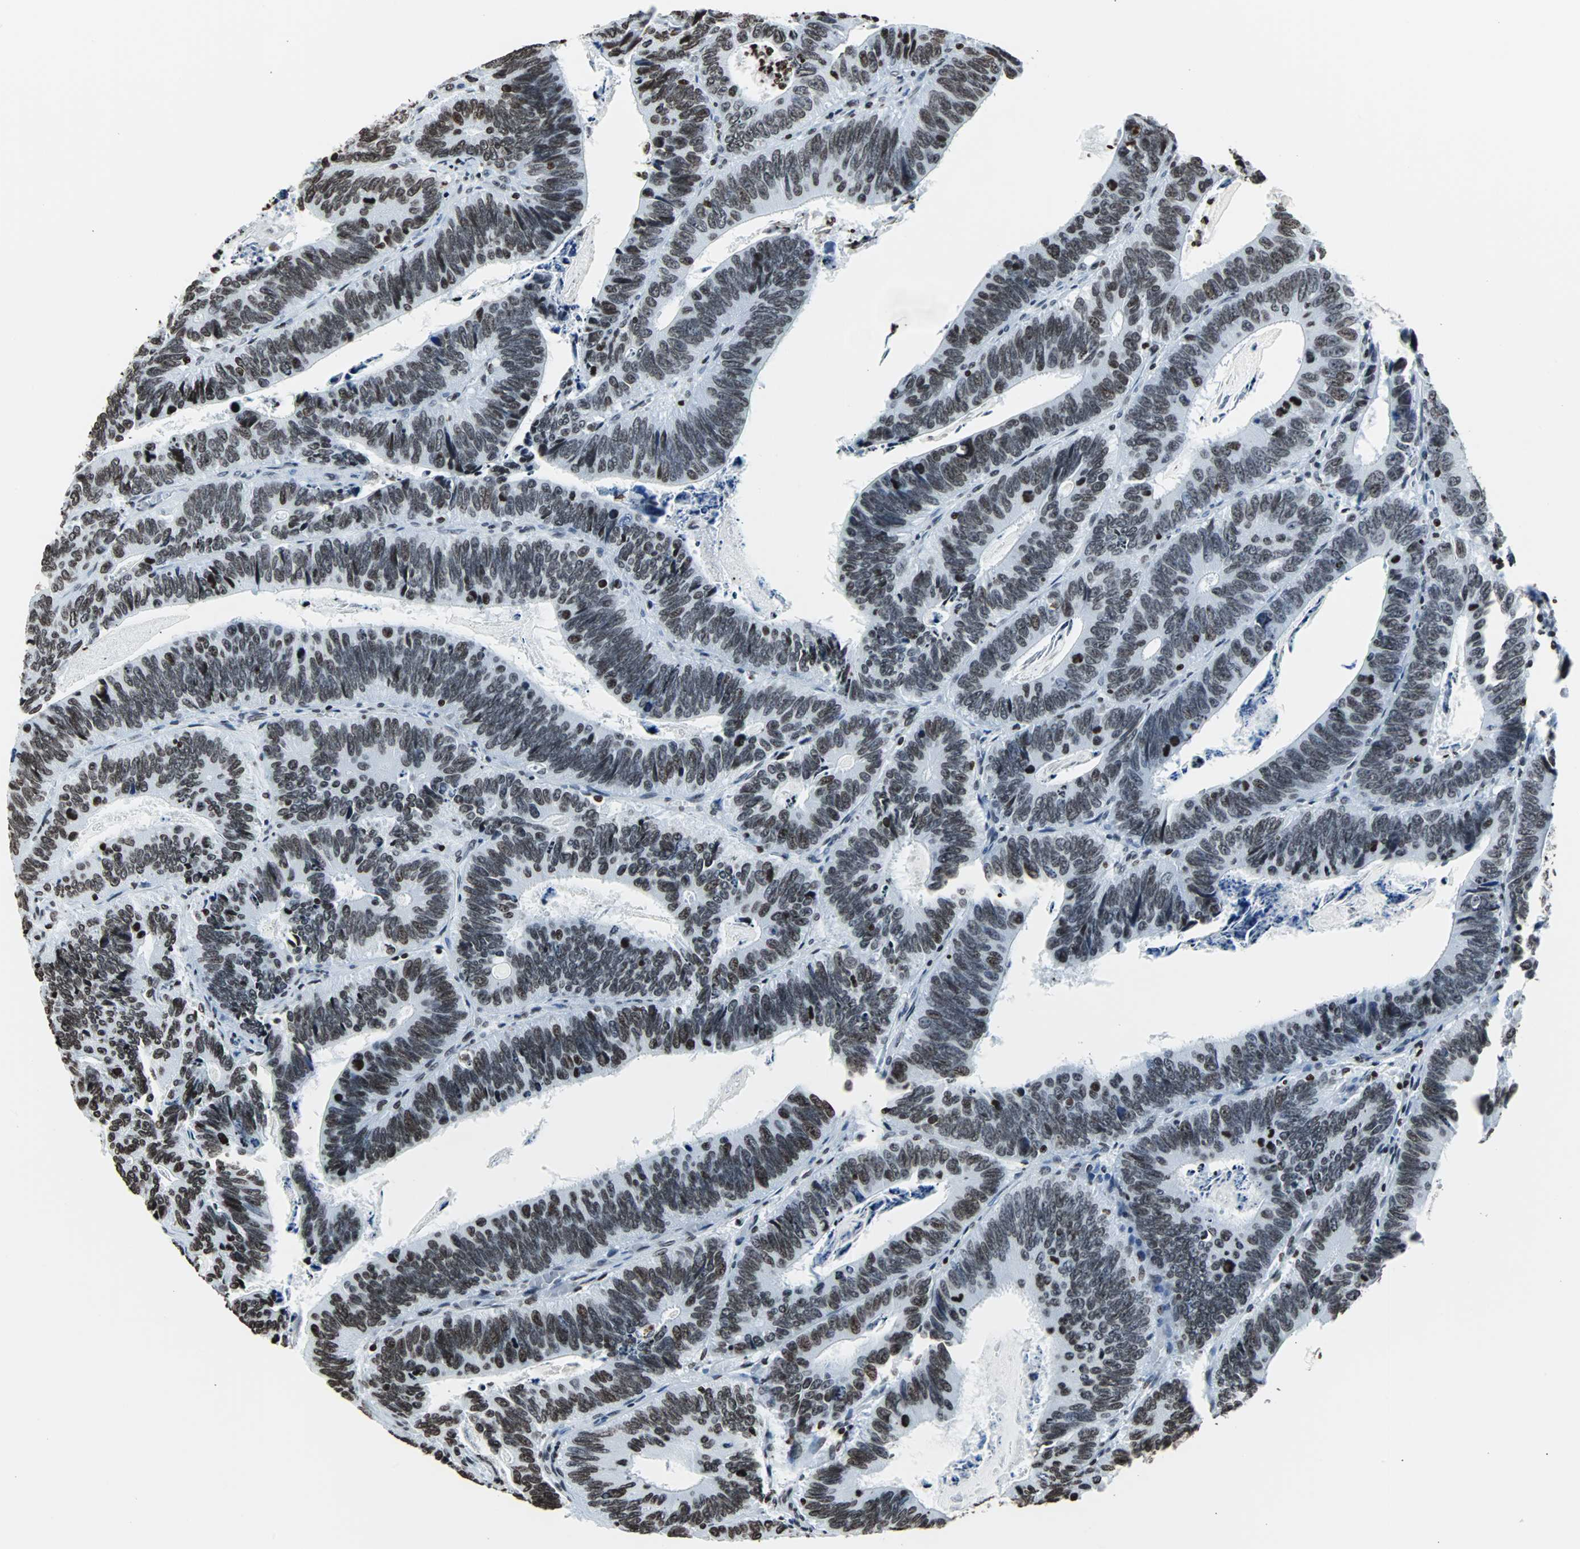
{"staining": {"intensity": "moderate", "quantity": ">75%", "location": "nuclear"}, "tissue": "colorectal cancer", "cell_type": "Tumor cells", "image_type": "cancer", "snomed": [{"axis": "morphology", "description": "Adenocarcinoma, NOS"}, {"axis": "topography", "description": "Colon"}], "caption": "Colorectal adenocarcinoma was stained to show a protein in brown. There is medium levels of moderate nuclear expression in about >75% of tumor cells.", "gene": "H2BC18", "patient": {"sex": "male", "age": 72}}